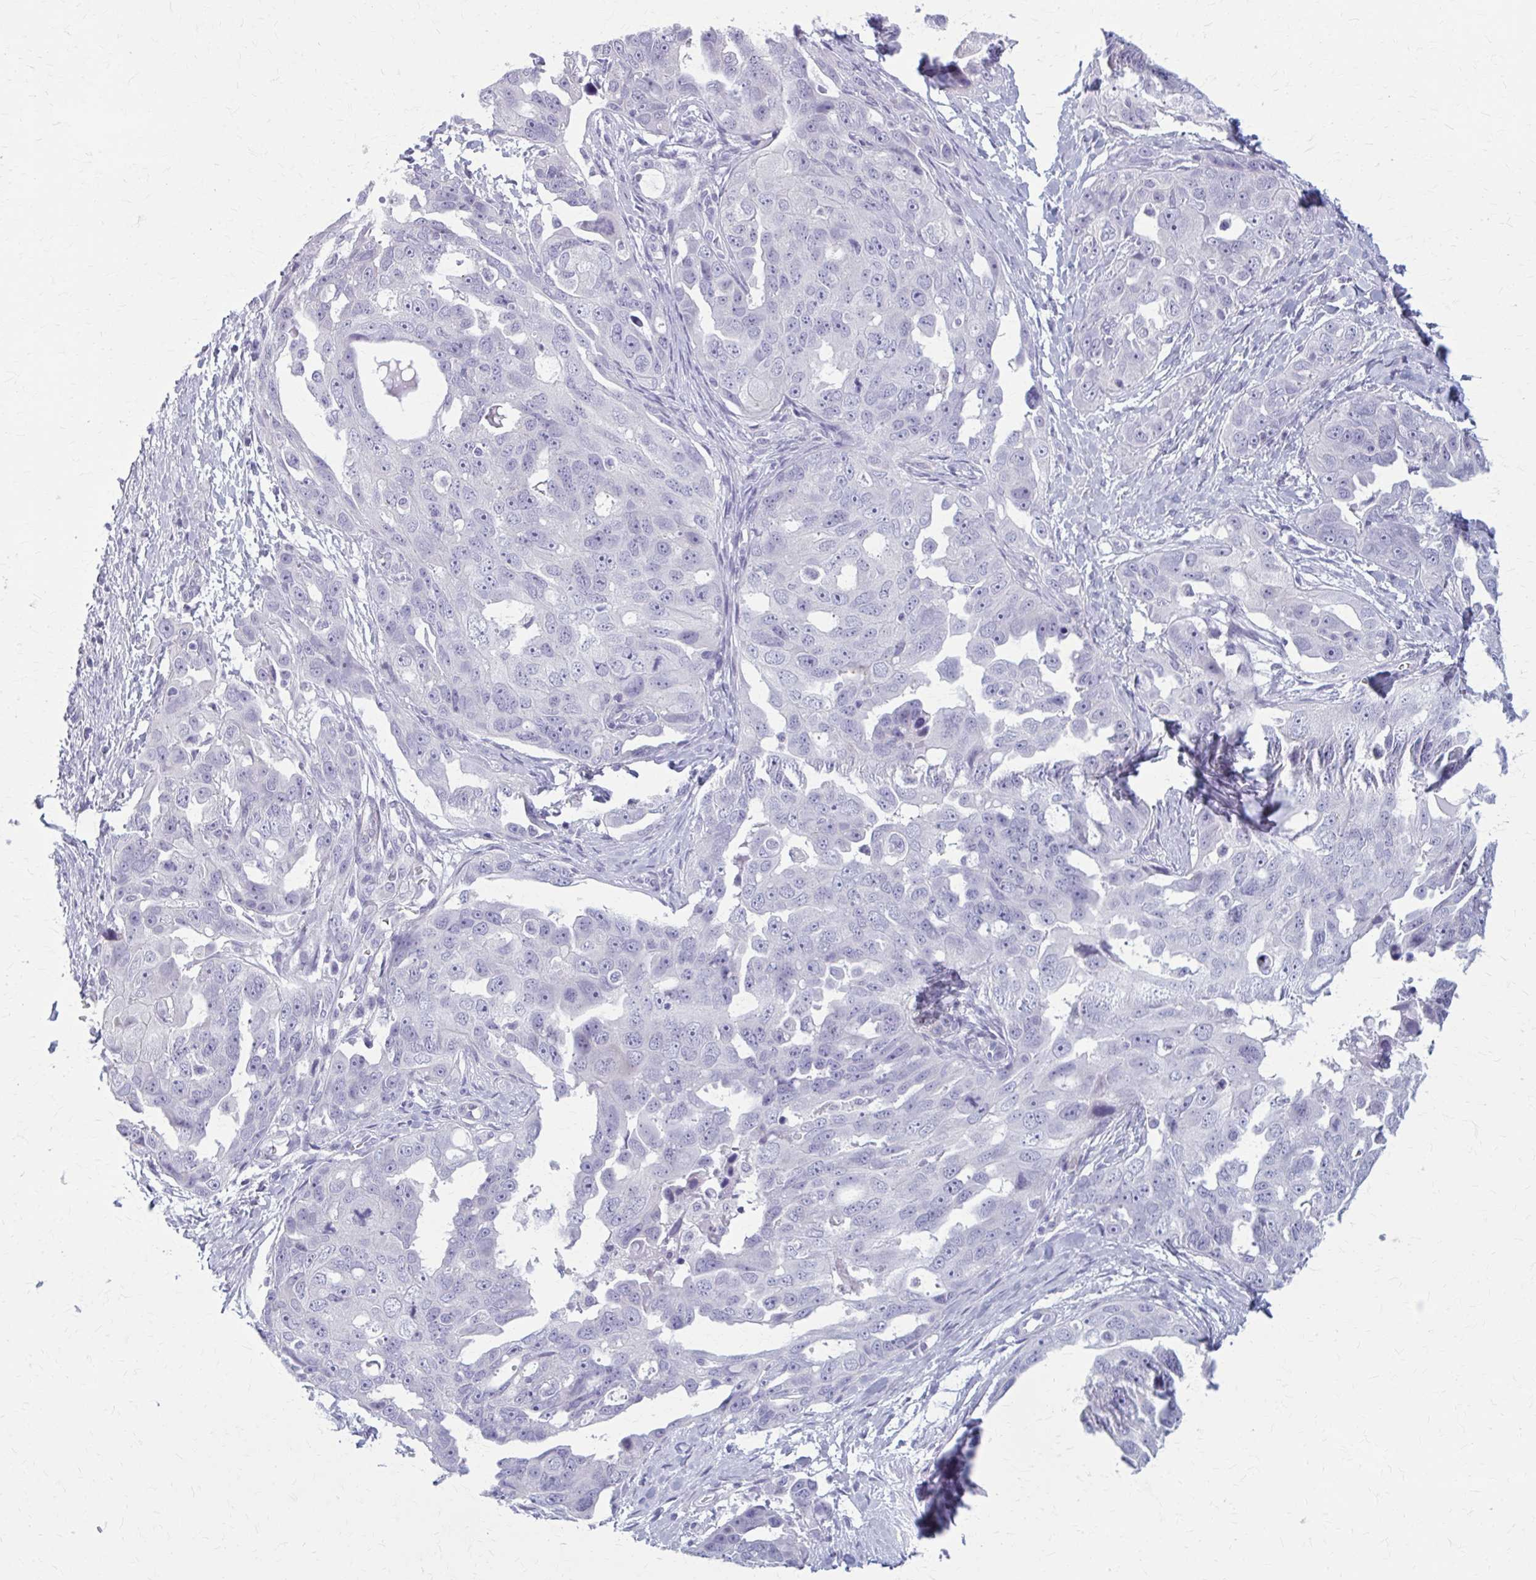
{"staining": {"intensity": "negative", "quantity": "none", "location": "none"}, "tissue": "ovarian cancer", "cell_type": "Tumor cells", "image_type": "cancer", "snomed": [{"axis": "morphology", "description": "Carcinoma, endometroid"}, {"axis": "topography", "description": "Ovary"}], "caption": "IHC of ovarian cancer displays no positivity in tumor cells.", "gene": "CASQ2", "patient": {"sex": "female", "age": 70}}